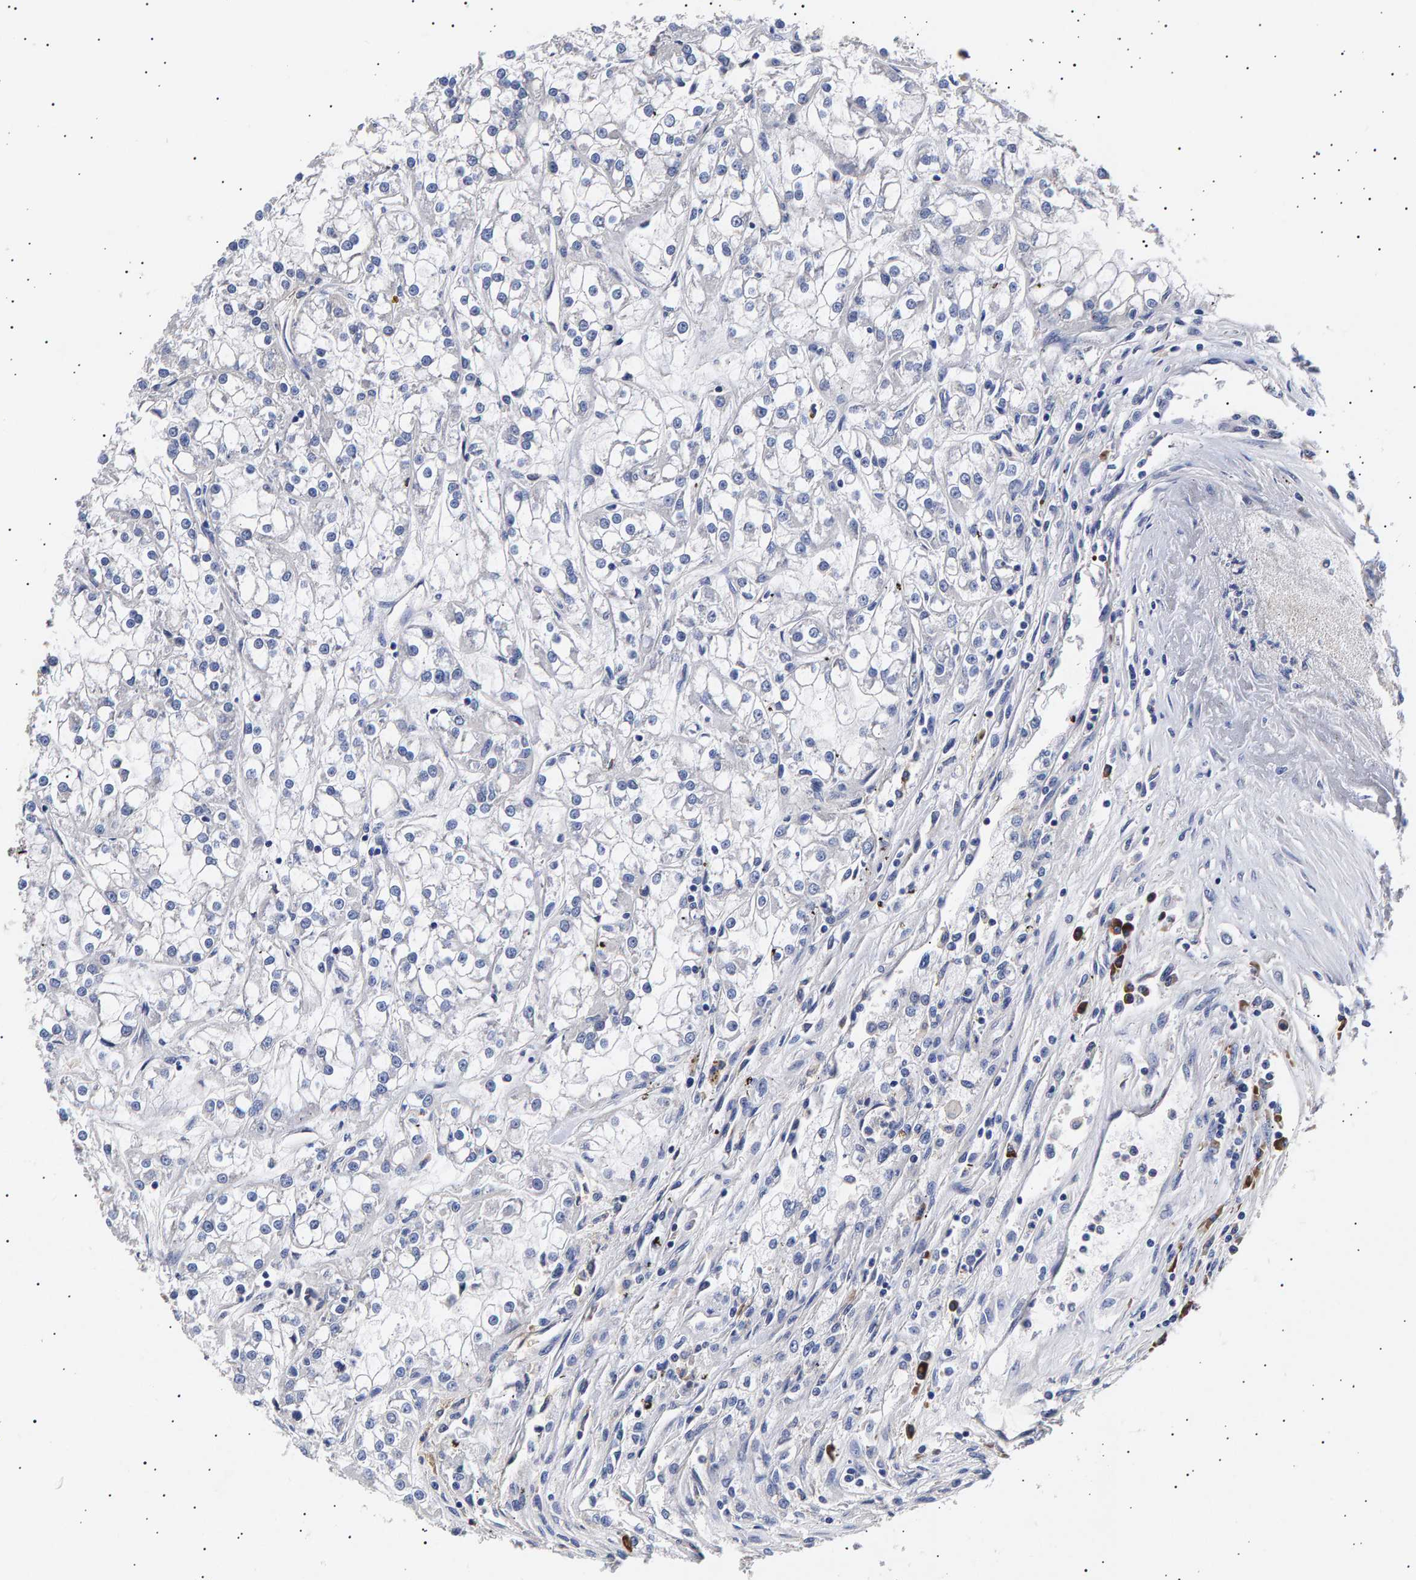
{"staining": {"intensity": "negative", "quantity": "none", "location": "none"}, "tissue": "renal cancer", "cell_type": "Tumor cells", "image_type": "cancer", "snomed": [{"axis": "morphology", "description": "Adenocarcinoma, NOS"}, {"axis": "topography", "description": "Kidney"}], "caption": "Immunohistochemical staining of renal cancer exhibits no significant positivity in tumor cells.", "gene": "ANKRD40", "patient": {"sex": "female", "age": 52}}